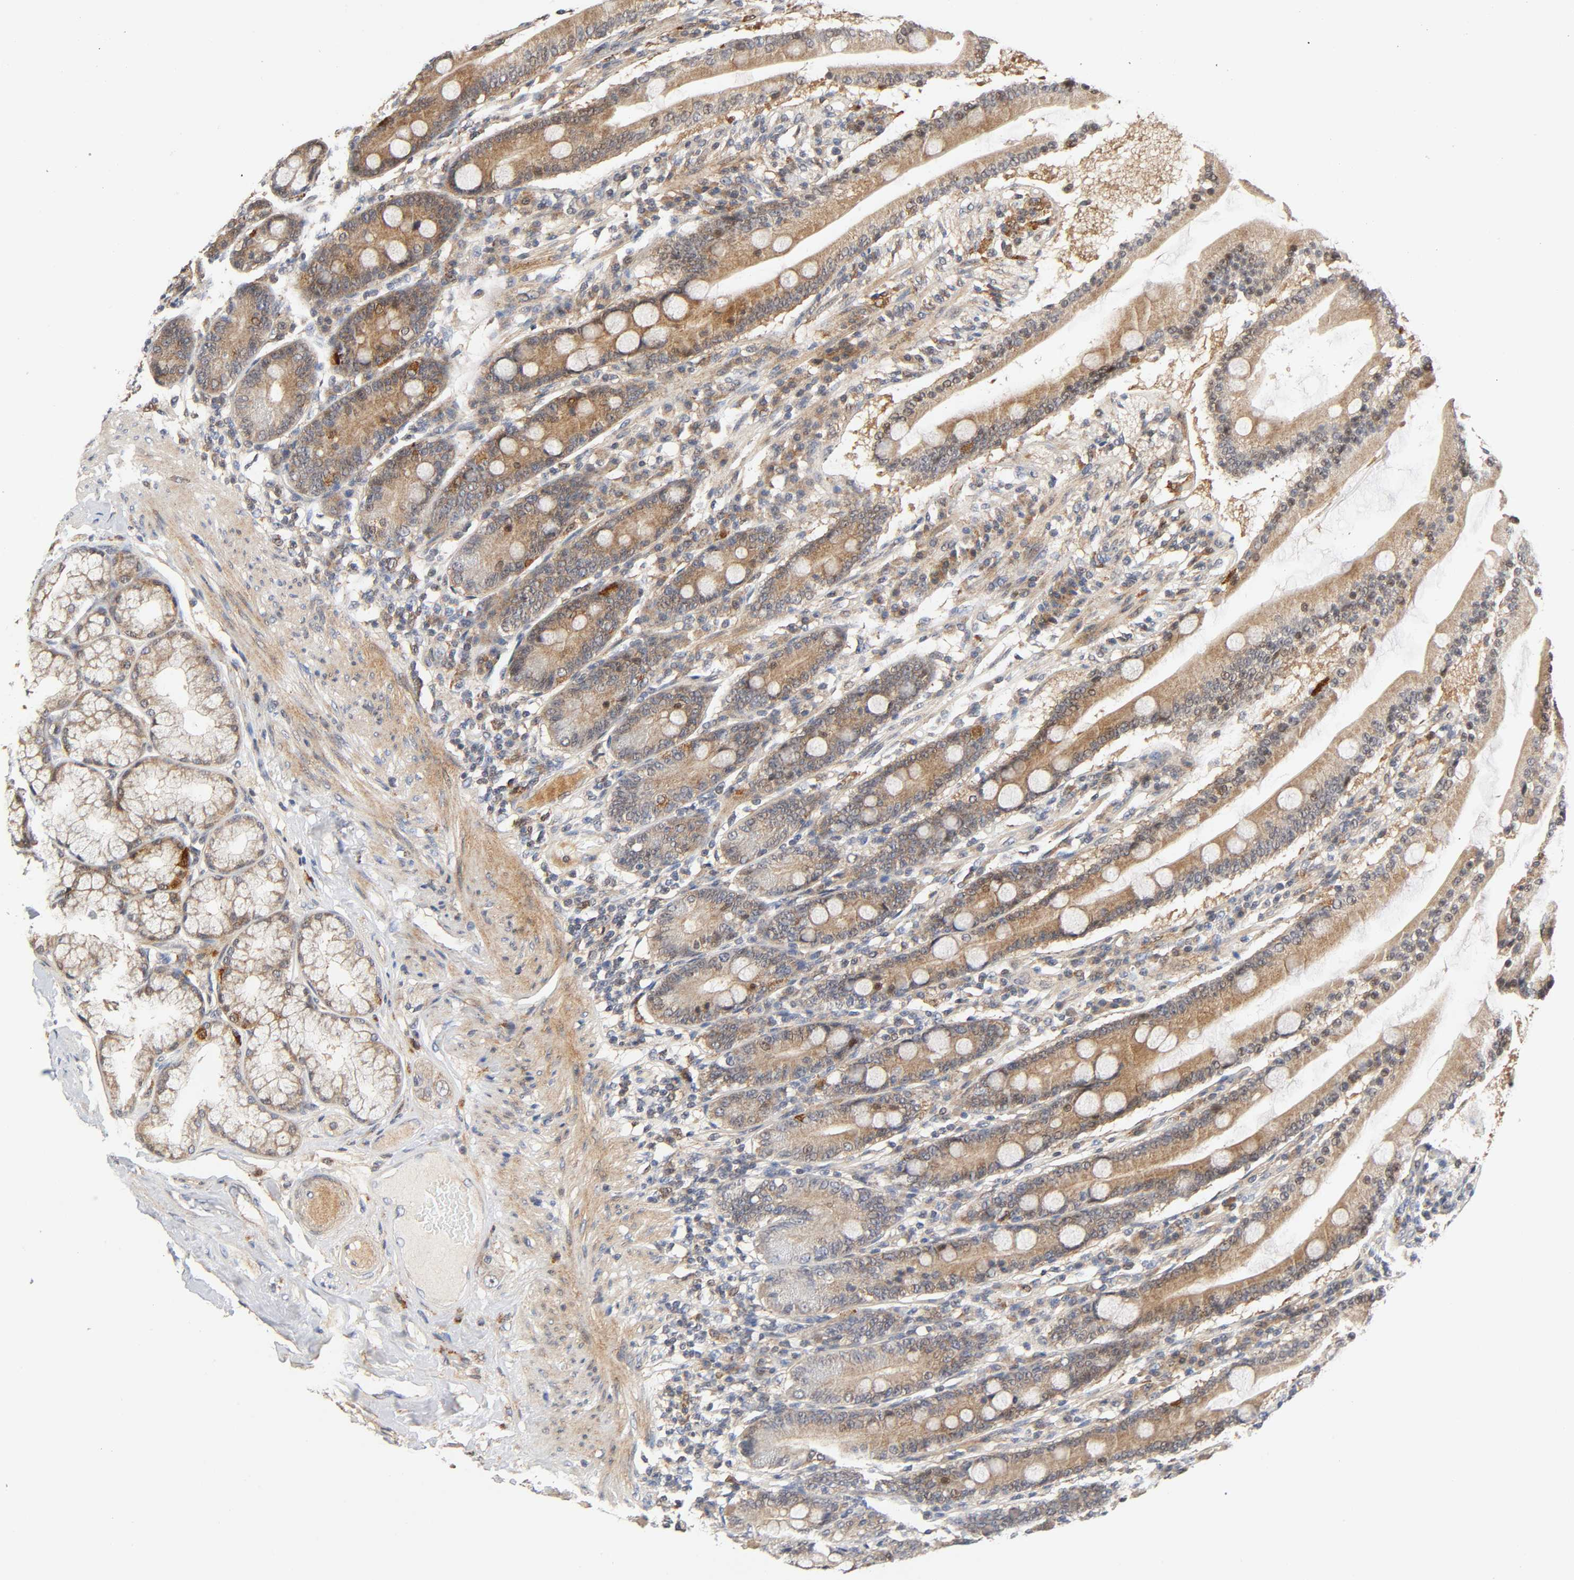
{"staining": {"intensity": "moderate", "quantity": ">75%", "location": "cytoplasmic/membranous"}, "tissue": "duodenum", "cell_type": "Glandular cells", "image_type": "normal", "snomed": [{"axis": "morphology", "description": "Normal tissue, NOS"}, {"axis": "topography", "description": "Duodenum"}], "caption": "IHC staining of unremarkable duodenum, which exhibits medium levels of moderate cytoplasmic/membranous expression in approximately >75% of glandular cells indicating moderate cytoplasmic/membranous protein staining. The staining was performed using DAB (3,3'-diaminobenzidine) (brown) for protein detection and nuclei were counterstained in hematoxylin (blue).", "gene": "CASP9", "patient": {"sex": "female", "age": 64}}